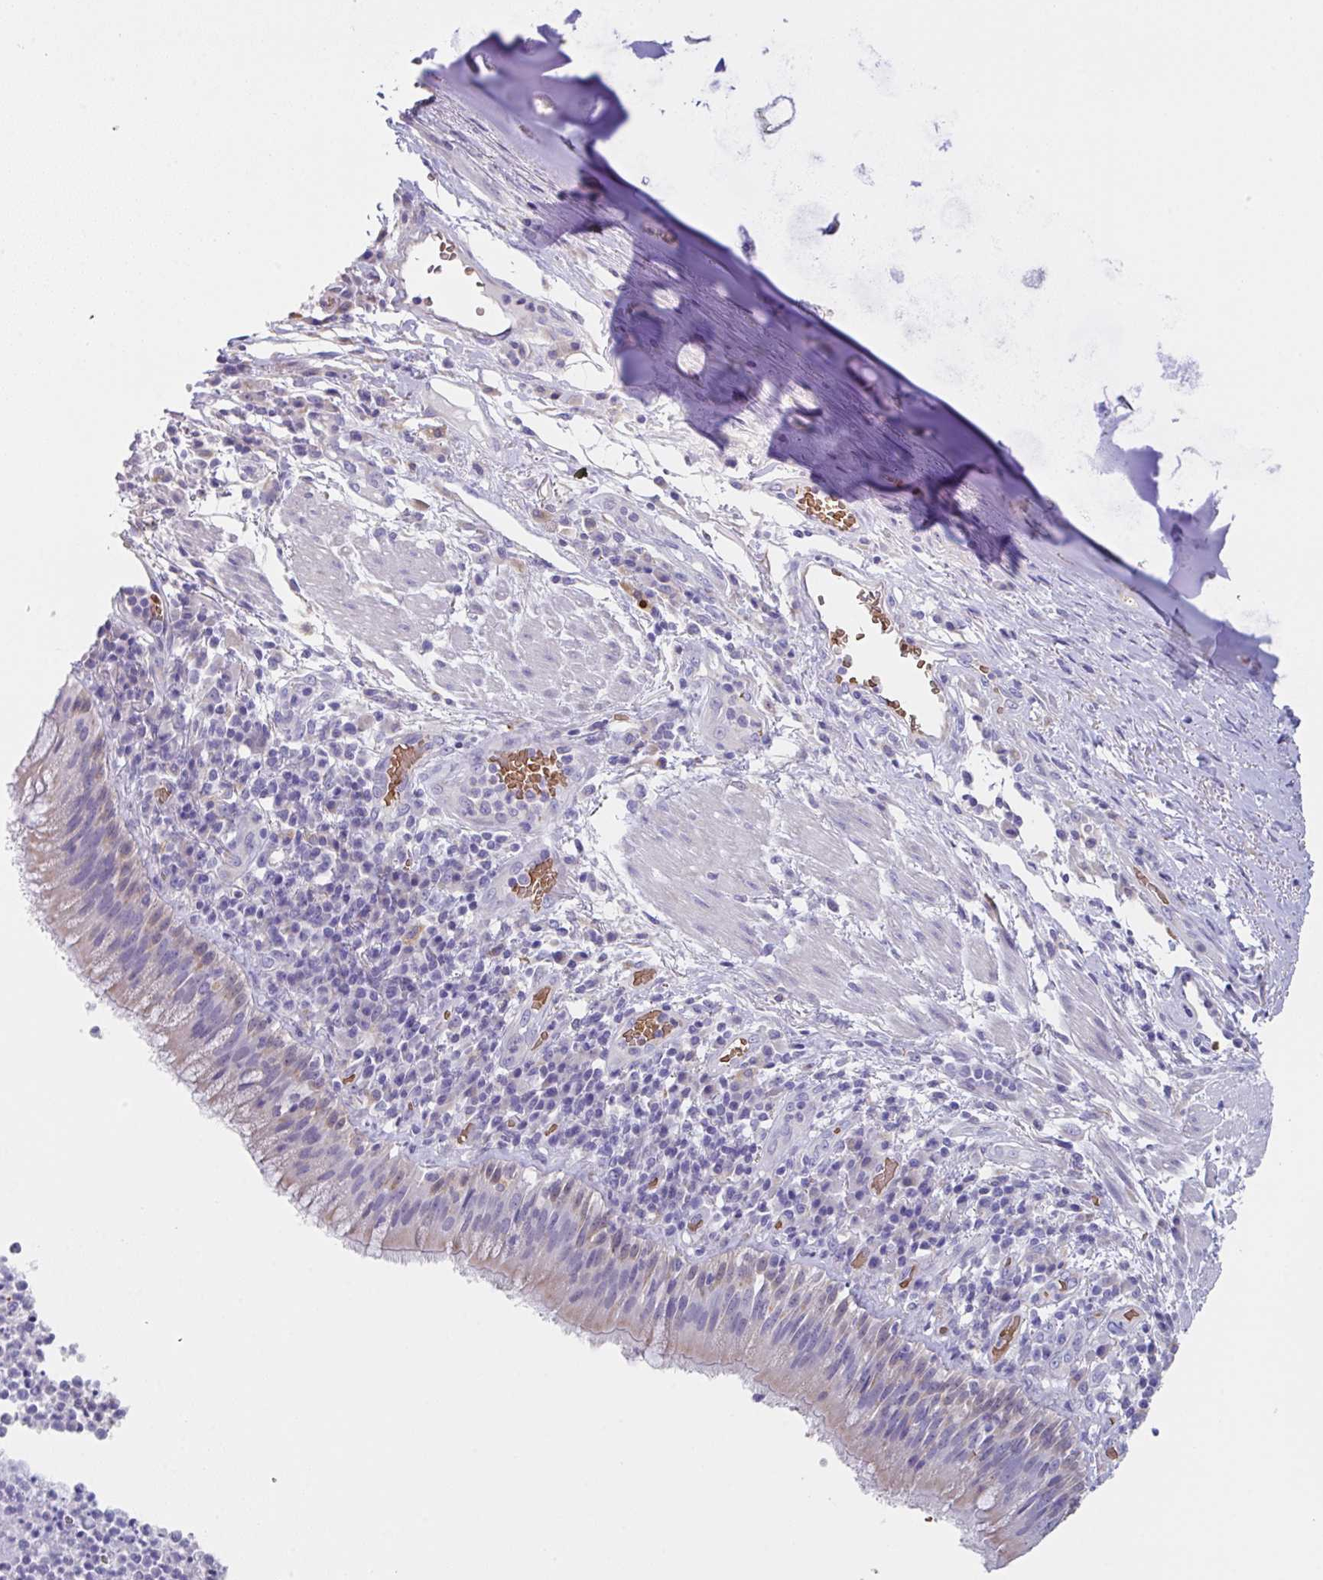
{"staining": {"intensity": "weak", "quantity": "25%-75%", "location": "cytoplasmic/membranous"}, "tissue": "bronchus", "cell_type": "Respiratory epithelial cells", "image_type": "normal", "snomed": [{"axis": "morphology", "description": "Normal tissue, NOS"}, {"axis": "topography", "description": "Cartilage tissue"}, {"axis": "topography", "description": "Bronchus"}], "caption": "Immunohistochemistry photomicrograph of normal bronchus: bronchus stained using IHC shows low levels of weak protein expression localized specifically in the cytoplasmic/membranous of respiratory epithelial cells, appearing as a cytoplasmic/membranous brown color.", "gene": "TFAP2C", "patient": {"sex": "male", "age": 56}}